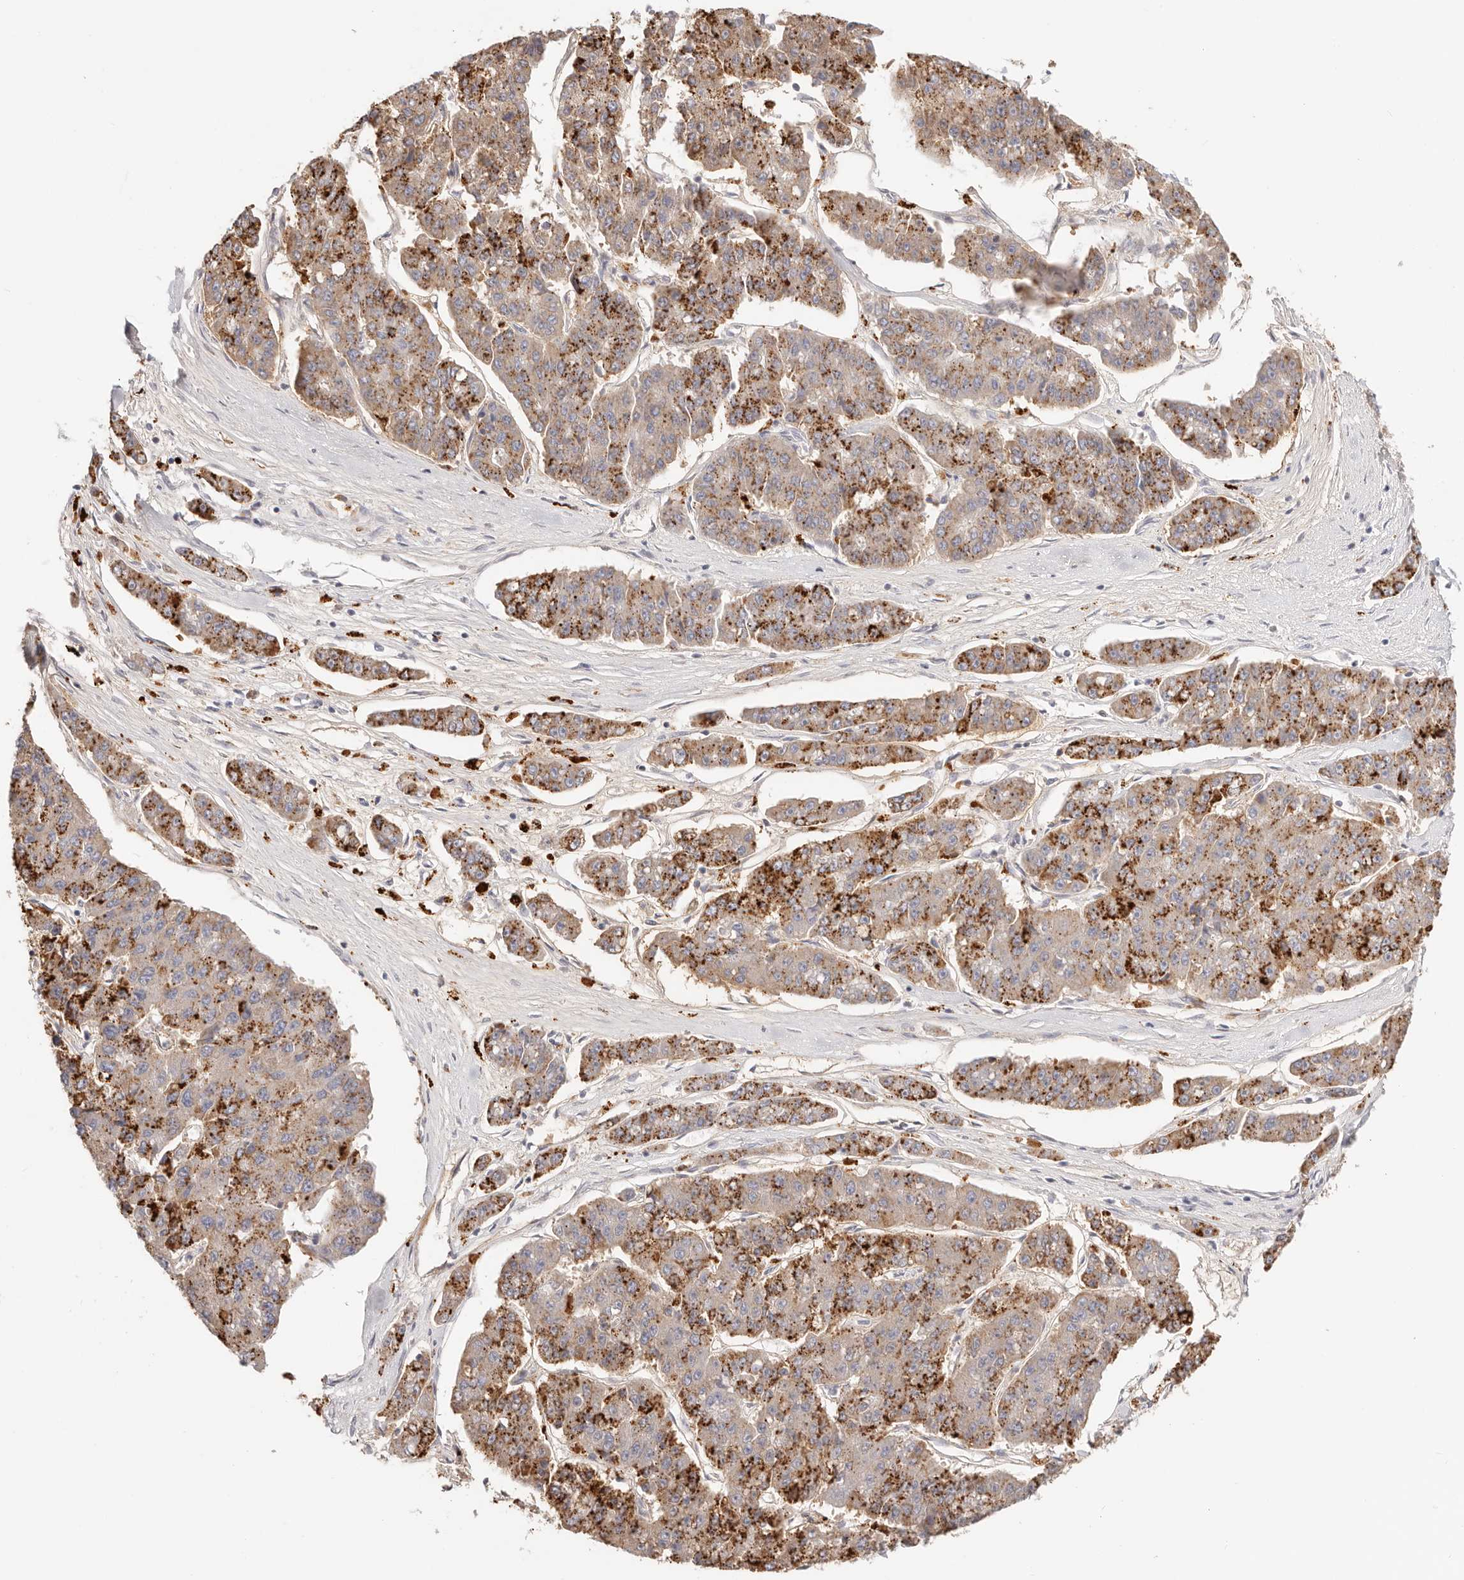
{"staining": {"intensity": "moderate", "quantity": ">75%", "location": "cytoplasmic/membranous"}, "tissue": "pancreatic cancer", "cell_type": "Tumor cells", "image_type": "cancer", "snomed": [{"axis": "morphology", "description": "Adenocarcinoma, NOS"}, {"axis": "topography", "description": "Pancreas"}], "caption": "An IHC micrograph of neoplastic tissue is shown. Protein staining in brown shows moderate cytoplasmic/membranous positivity in pancreatic adenocarcinoma within tumor cells. (DAB = brown stain, brightfield microscopy at high magnification).", "gene": "STKLD1", "patient": {"sex": "male", "age": 50}}